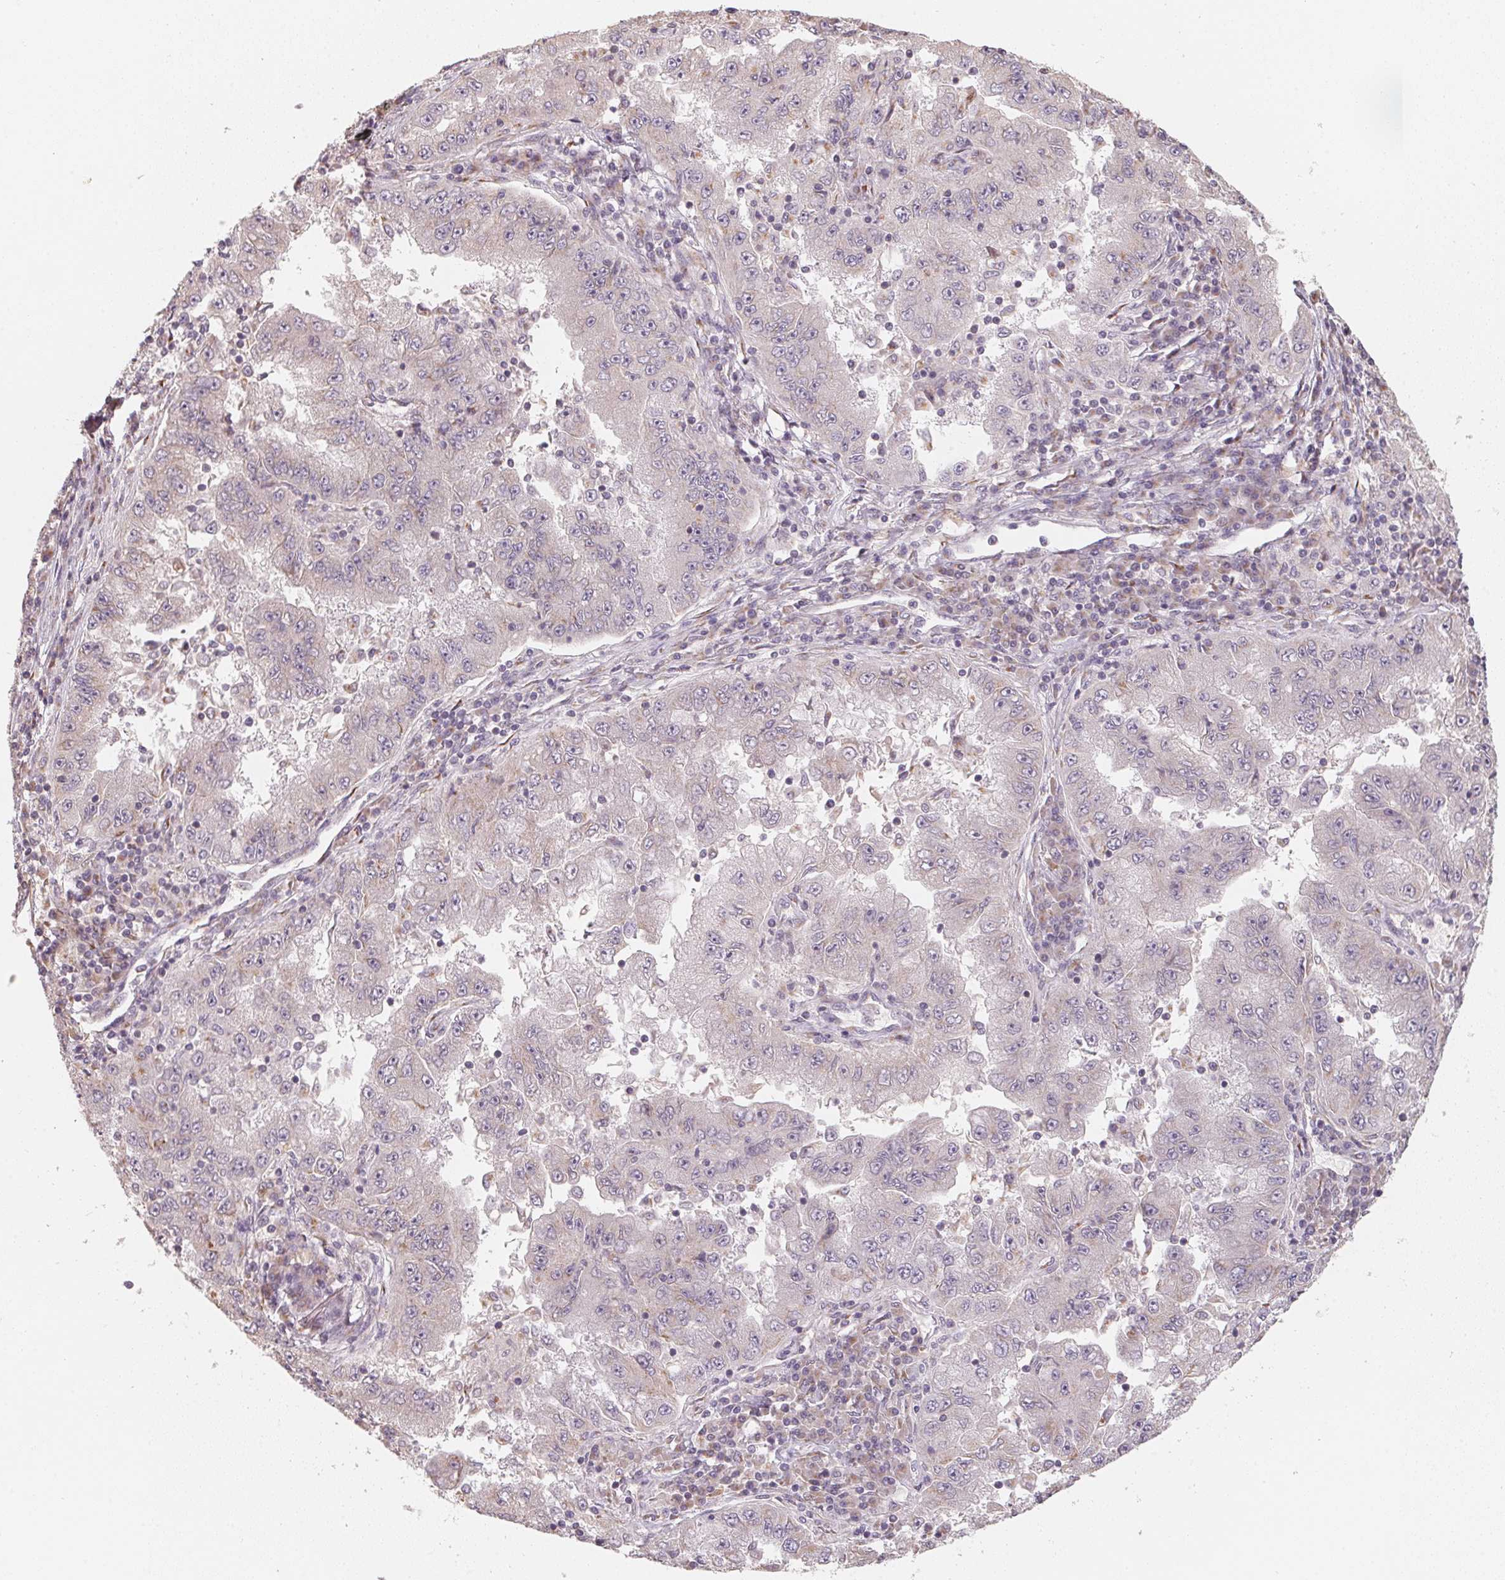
{"staining": {"intensity": "negative", "quantity": "none", "location": "none"}, "tissue": "lung cancer", "cell_type": "Tumor cells", "image_type": "cancer", "snomed": [{"axis": "morphology", "description": "Adenocarcinoma, NOS"}, {"axis": "morphology", "description": "Adenocarcinoma primary or metastatic"}, {"axis": "topography", "description": "Lung"}], "caption": "Histopathology image shows no protein staining in tumor cells of lung adenocarcinoma tissue.", "gene": "TSPAN12", "patient": {"sex": "male", "age": 74}}